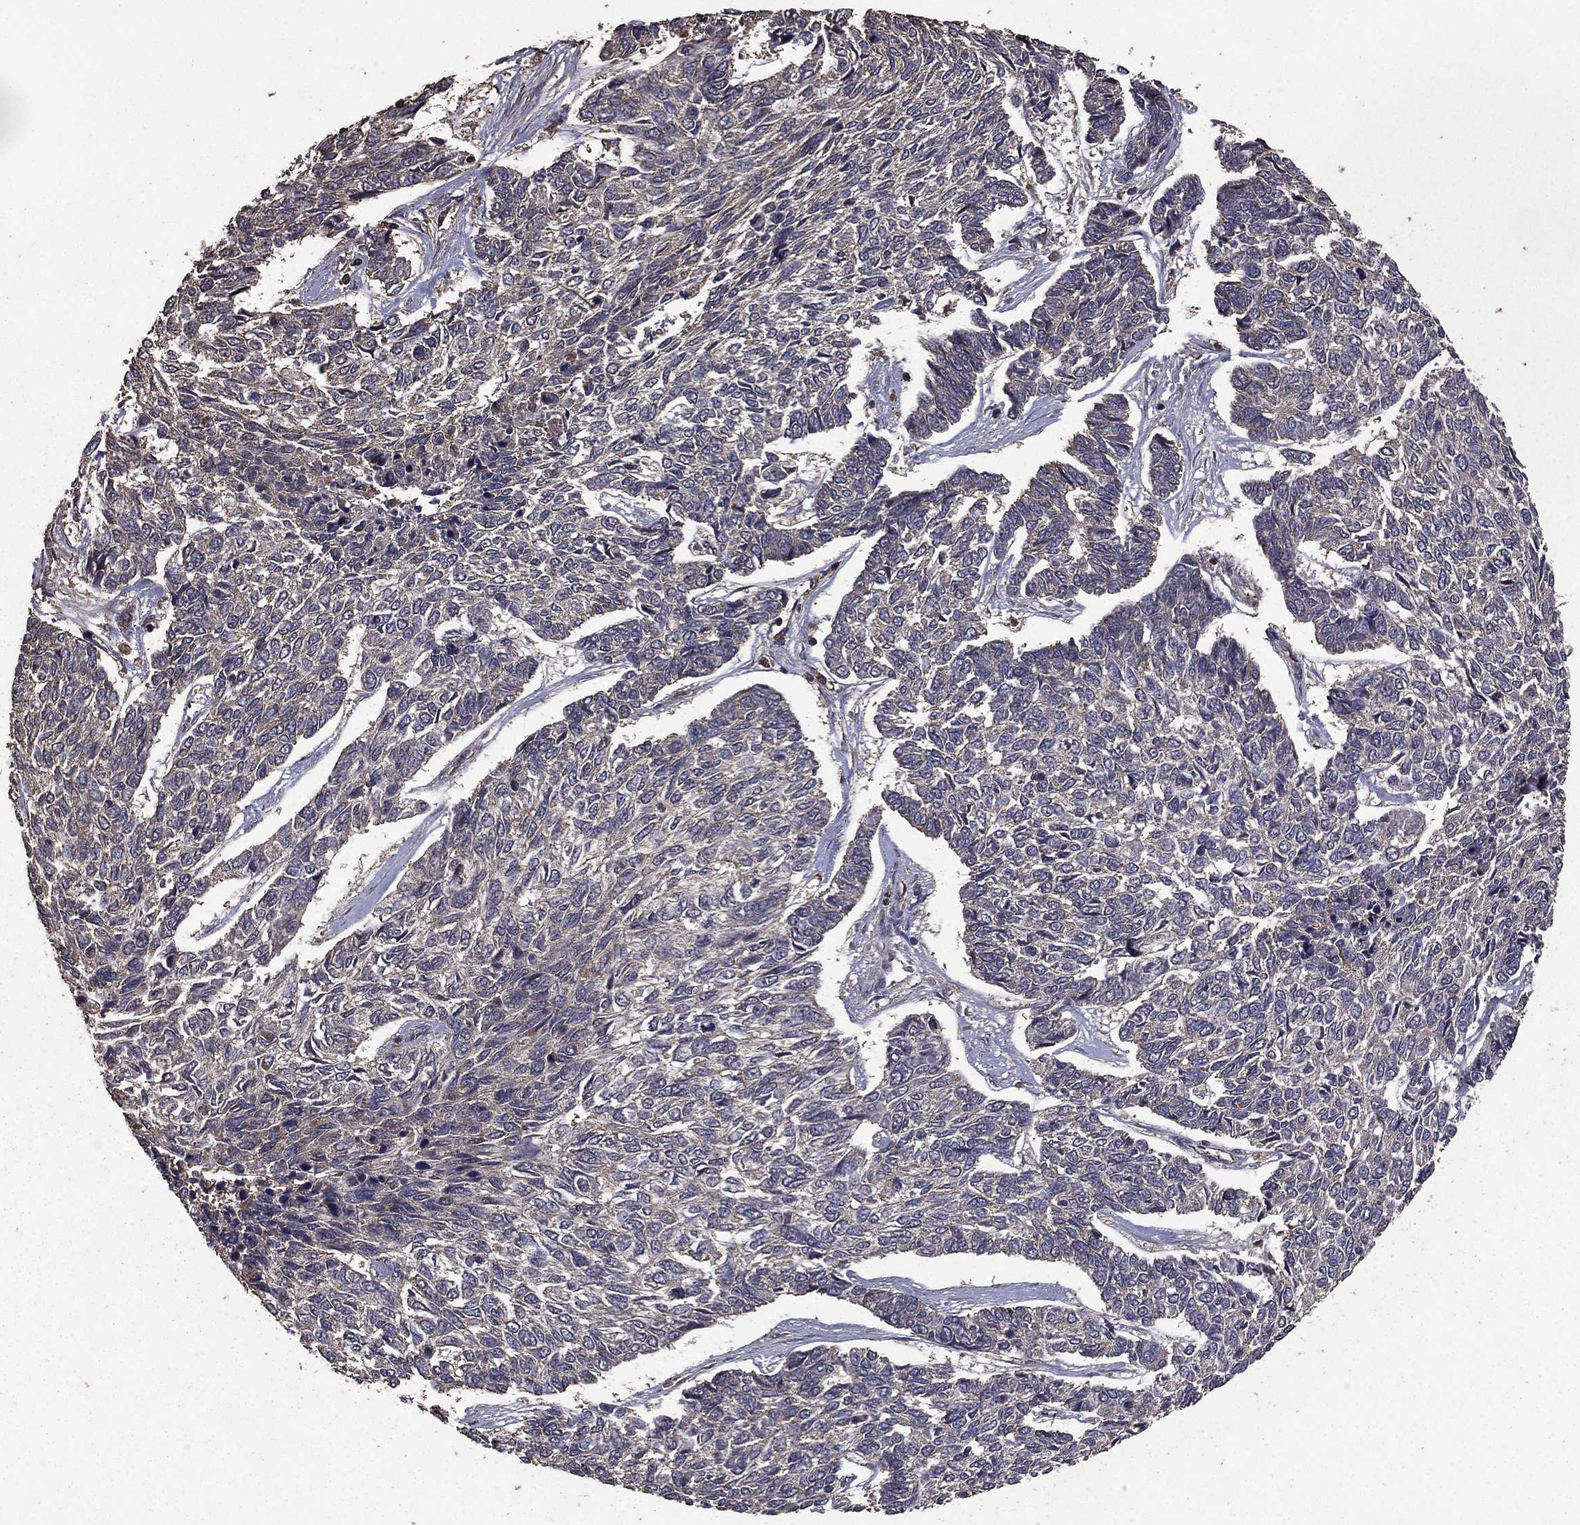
{"staining": {"intensity": "negative", "quantity": "none", "location": "none"}, "tissue": "skin cancer", "cell_type": "Tumor cells", "image_type": "cancer", "snomed": [{"axis": "morphology", "description": "Basal cell carcinoma"}, {"axis": "topography", "description": "Skin"}], "caption": "Skin cancer was stained to show a protein in brown. There is no significant staining in tumor cells.", "gene": "BIRC6", "patient": {"sex": "female", "age": 65}}